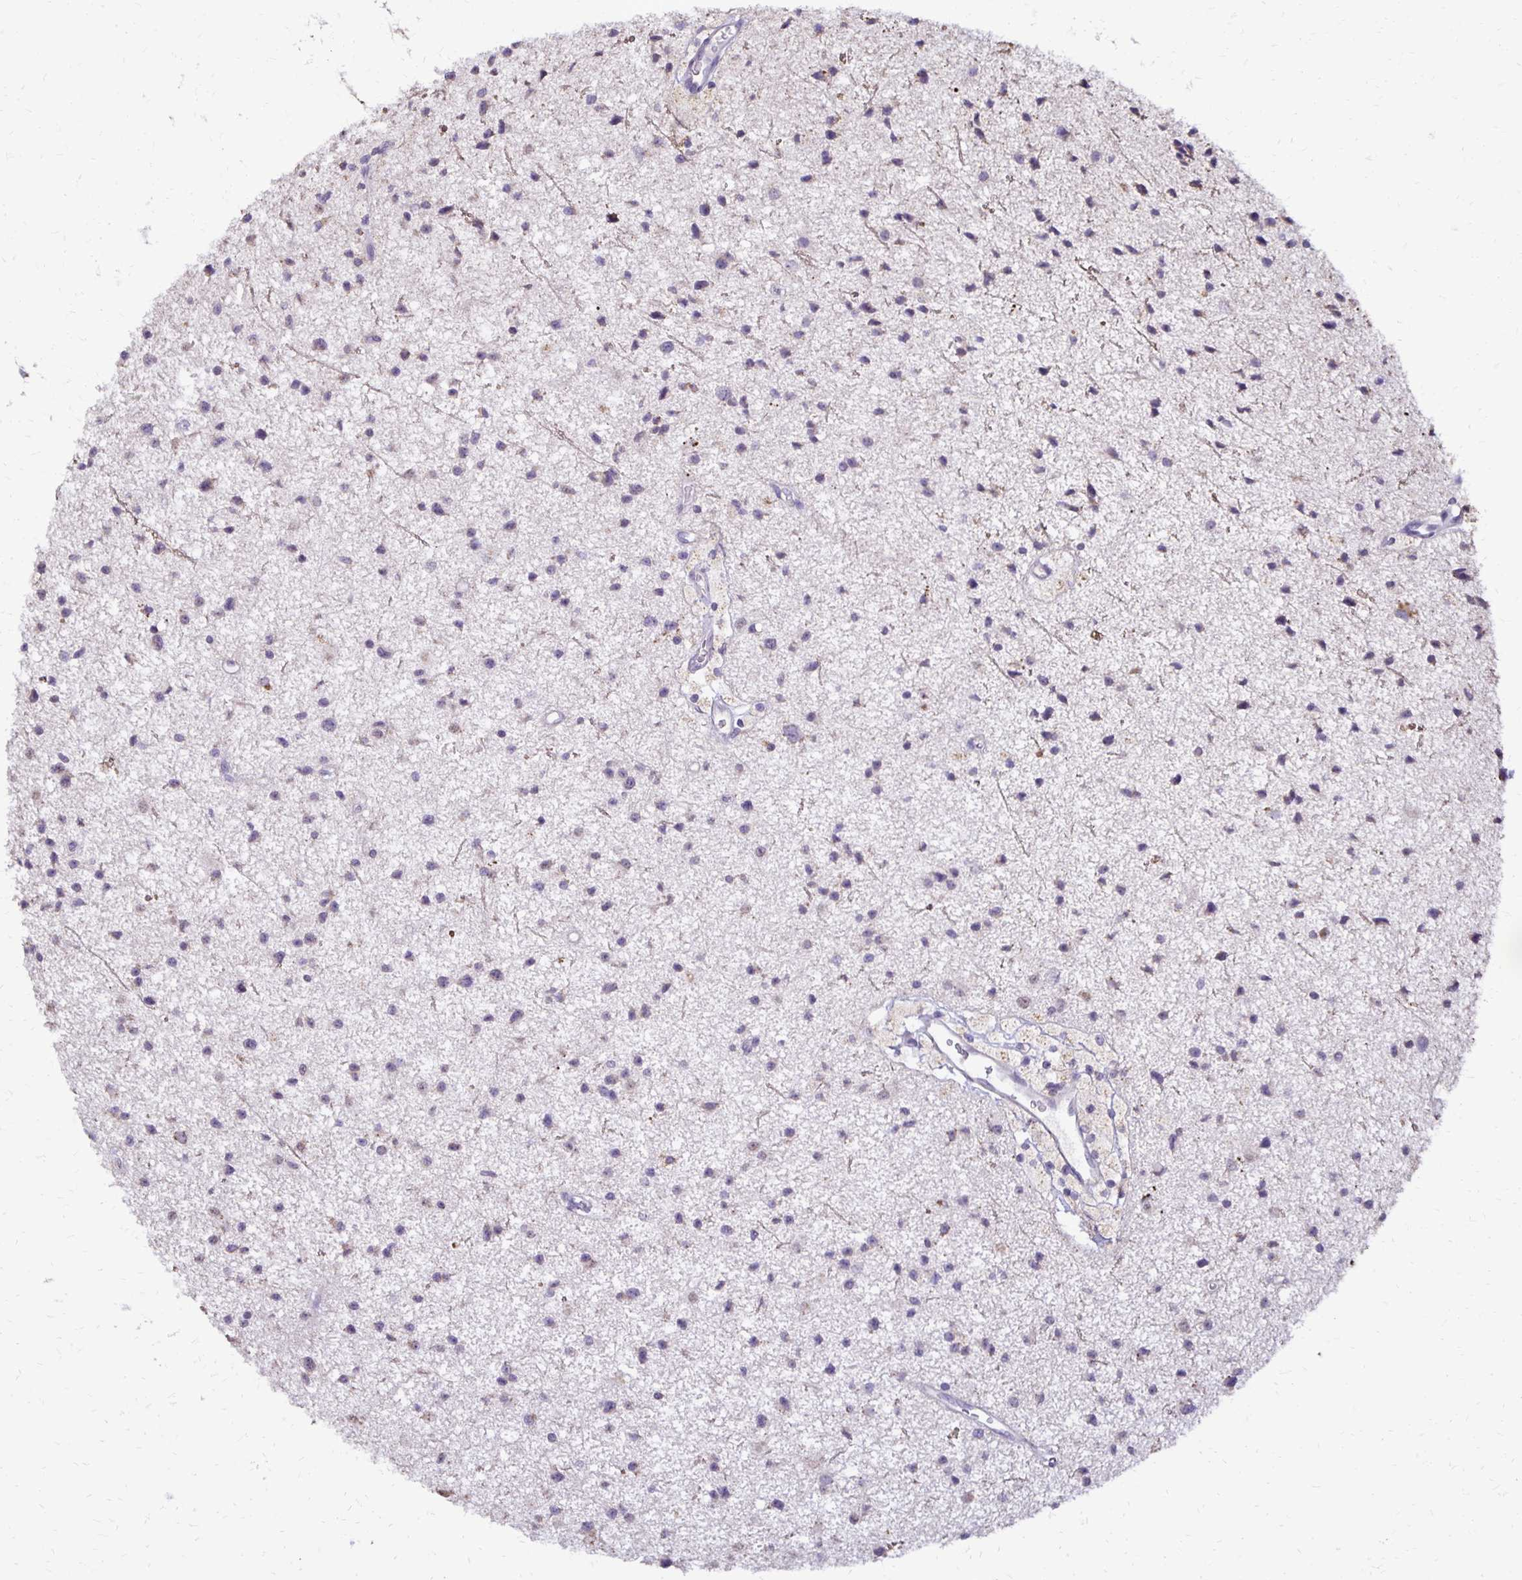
{"staining": {"intensity": "strong", "quantity": "25%-75%", "location": "cytoplasmic/membranous"}, "tissue": "glioma", "cell_type": "Tumor cells", "image_type": "cancer", "snomed": [{"axis": "morphology", "description": "Glioma, malignant, Low grade"}, {"axis": "topography", "description": "Brain"}], "caption": "Malignant low-grade glioma stained with IHC exhibits strong cytoplasmic/membranous expression in approximately 25%-75% of tumor cells.", "gene": "IER3", "patient": {"sex": "male", "age": 43}}